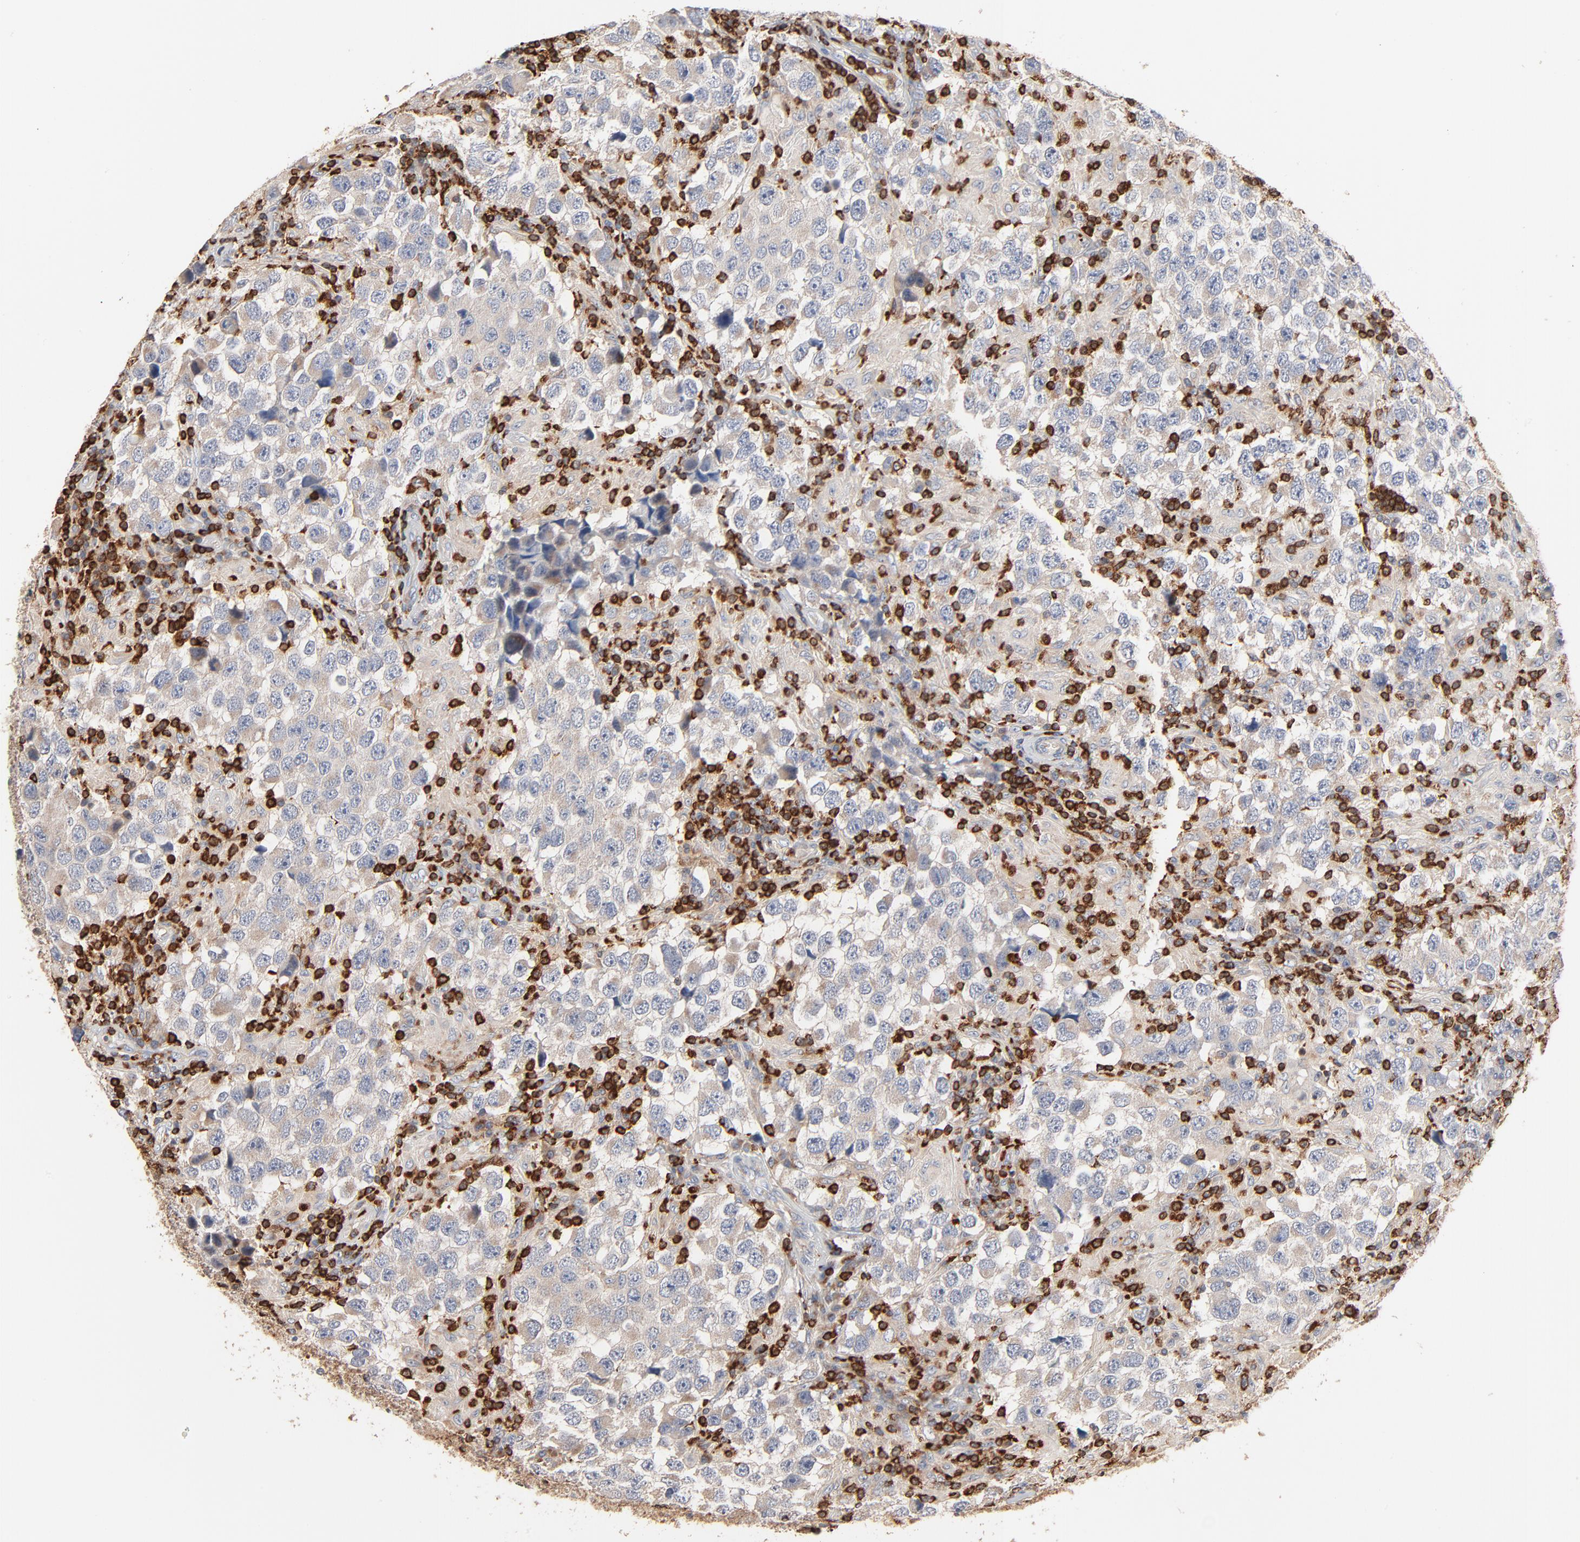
{"staining": {"intensity": "weak", "quantity": "<25%", "location": "cytoplasmic/membranous"}, "tissue": "testis cancer", "cell_type": "Tumor cells", "image_type": "cancer", "snomed": [{"axis": "morphology", "description": "Carcinoma, Embryonal, NOS"}, {"axis": "topography", "description": "Testis"}], "caption": "Tumor cells are negative for brown protein staining in testis cancer.", "gene": "SH3KBP1", "patient": {"sex": "male", "age": 21}}